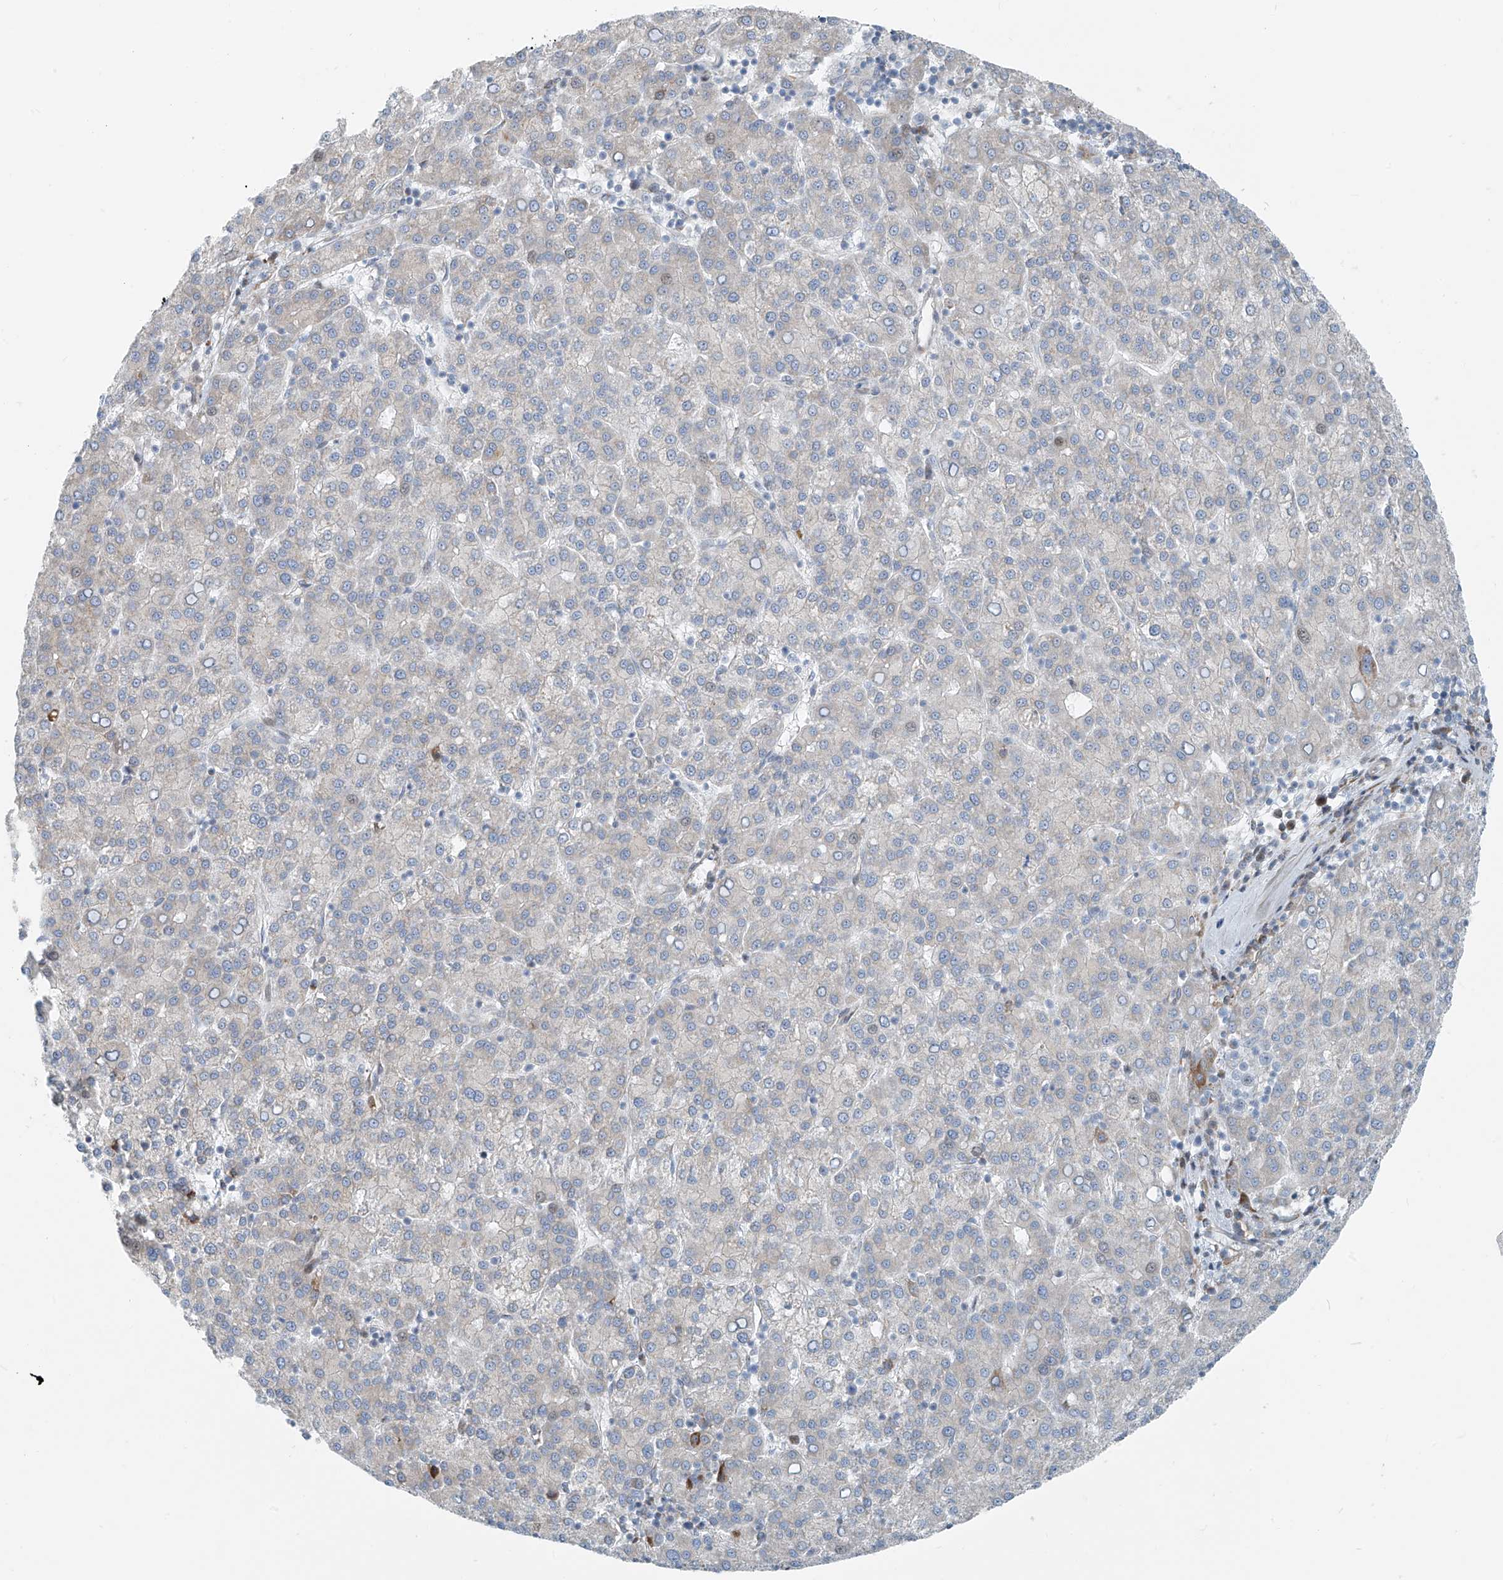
{"staining": {"intensity": "negative", "quantity": "none", "location": "none"}, "tissue": "liver cancer", "cell_type": "Tumor cells", "image_type": "cancer", "snomed": [{"axis": "morphology", "description": "Carcinoma, Hepatocellular, NOS"}, {"axis": "topography", "description": "Liver"}], "caption": "The image shows no significant positivity in tumor cells of hepatocellular carcinoma (liver).", "gene": "HIC2", "patient": {"sex": "female", "age": 58}}